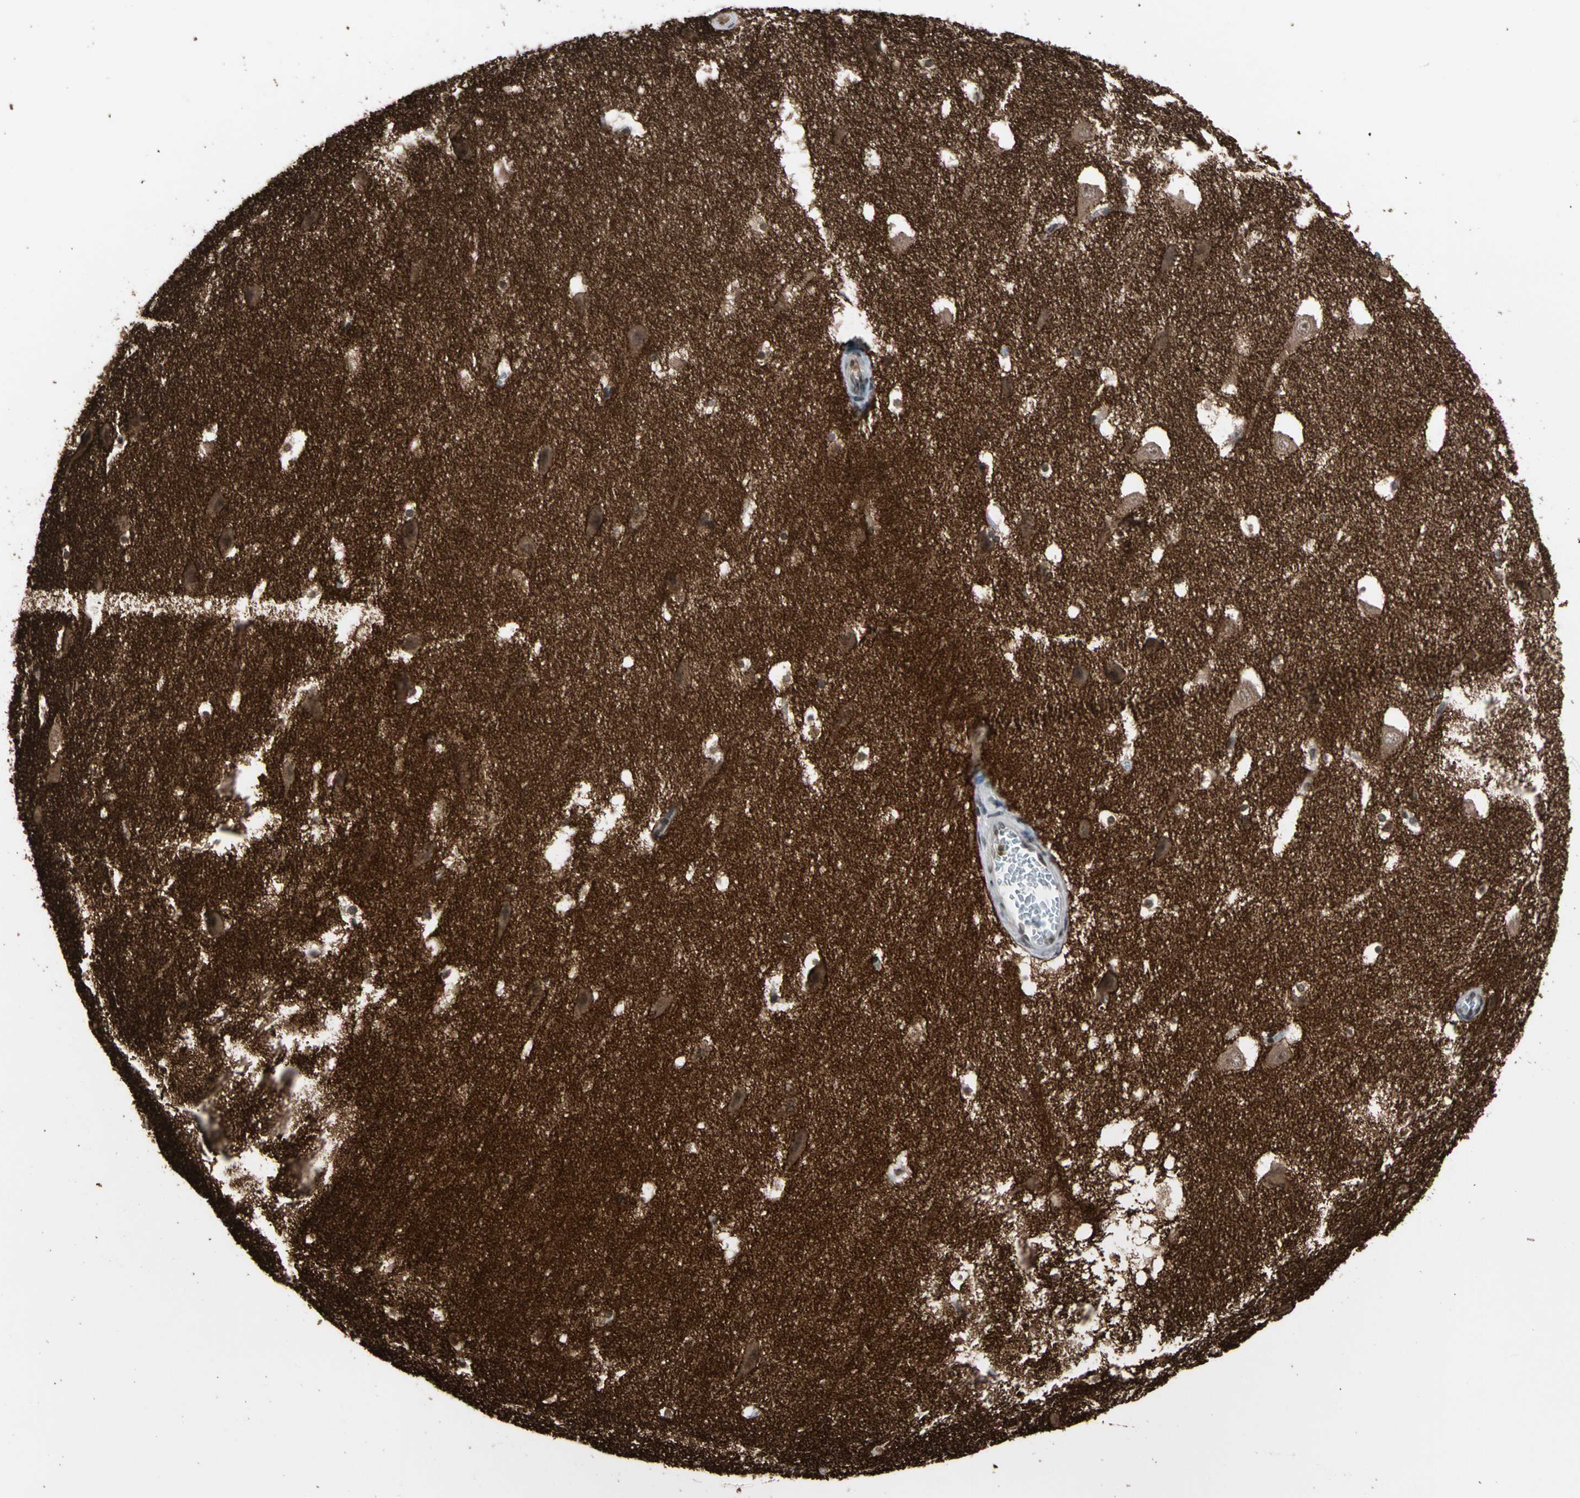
{"staining": {"intensity": "negative", "quantity": "none", "location": "none"}, "tissue": "hippocampus", "cell_type": "Glial cells", "image_type": "normal", "snomed": [{"axis": "morphology", "description": "Normal tissue, NOS"}, {"axis": "topography", "description": "Hippocampus"}], "caption": "Protein analysis of unremarkable hippocampus displays no significant staining in glial cells.", "gene": "SV2A", "patient": {"sex": "male", "age": 45}}